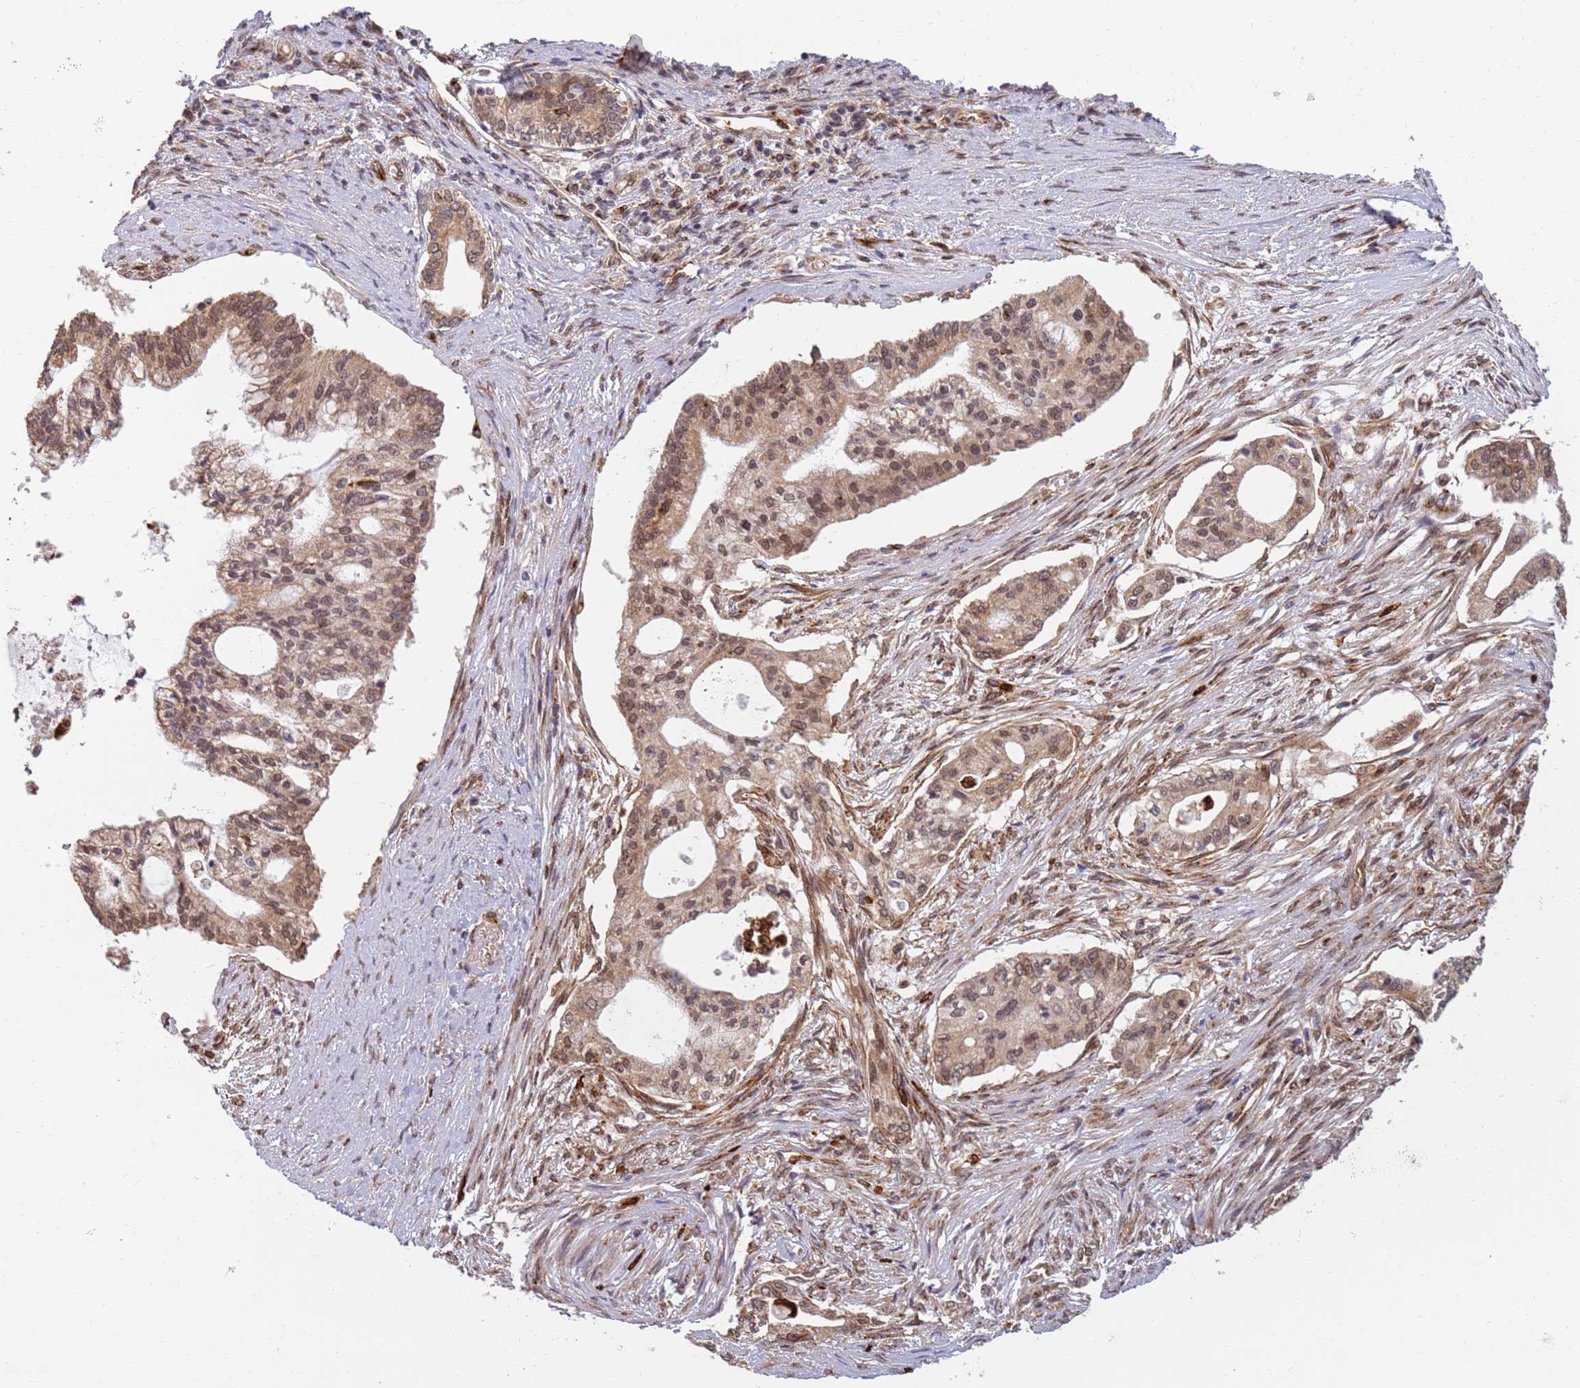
{"staining": {"intensity": "moderate", "quantity": ">75%", "location": "cytoplasmic/membranous,nuclear"}, "tissue": "pancreatic cancer", "cell_type": "Tumor cells", "image_type": "cancer", "snomed": [{"axis": "morphology", "description": "Adenocarcinoma, NOS"}, {"axis": "topography", "description": "Pancreas"}], "caption": "Brown immunohistochemical staining in human adenocarcinoma (pancreatic) shows moderate cytoplasmic/membranous and nuclear staining in approximately >75% of tumor cells.", "gene": "CEP170", "patient": {"sex": "male", "age": 46}}